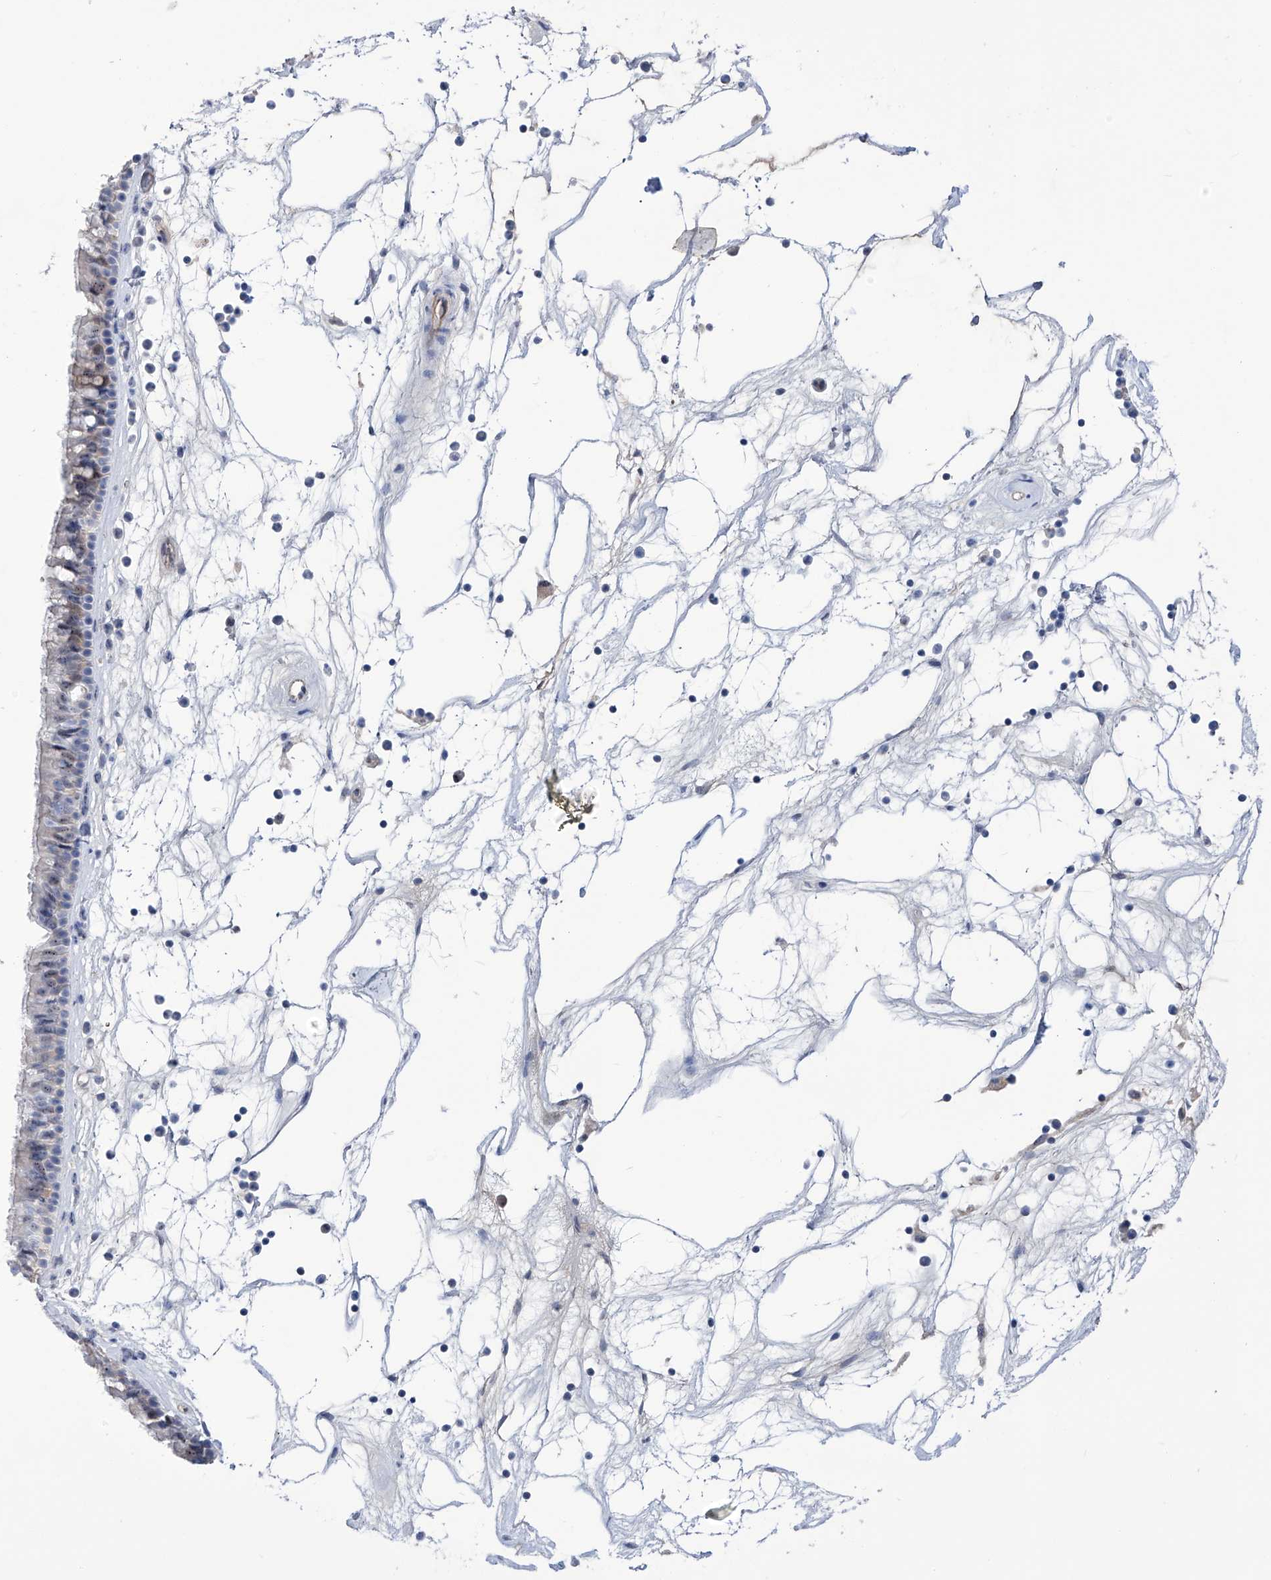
{"staining": {"intensity": "weak", "quantity": "<25%", "location": "nuclear"}, "tissue": "nasopharynx", "cell_type": "Respiratory epithelial cells", "image_type": "normal", "snomed": [{"axis": "morphology", "description": "Normal tissue, NOS"}, {"axis": "topography", "description": "Nasopharynx"}], "caption": "IHC of benign human nasopharynx shows no positivity in respiratory epithelial cells. (DAB immunohistochemistry with hematoxylin counter stain).", "gene": "PGM3", "patient": {"sex": "male", "age": 64}}